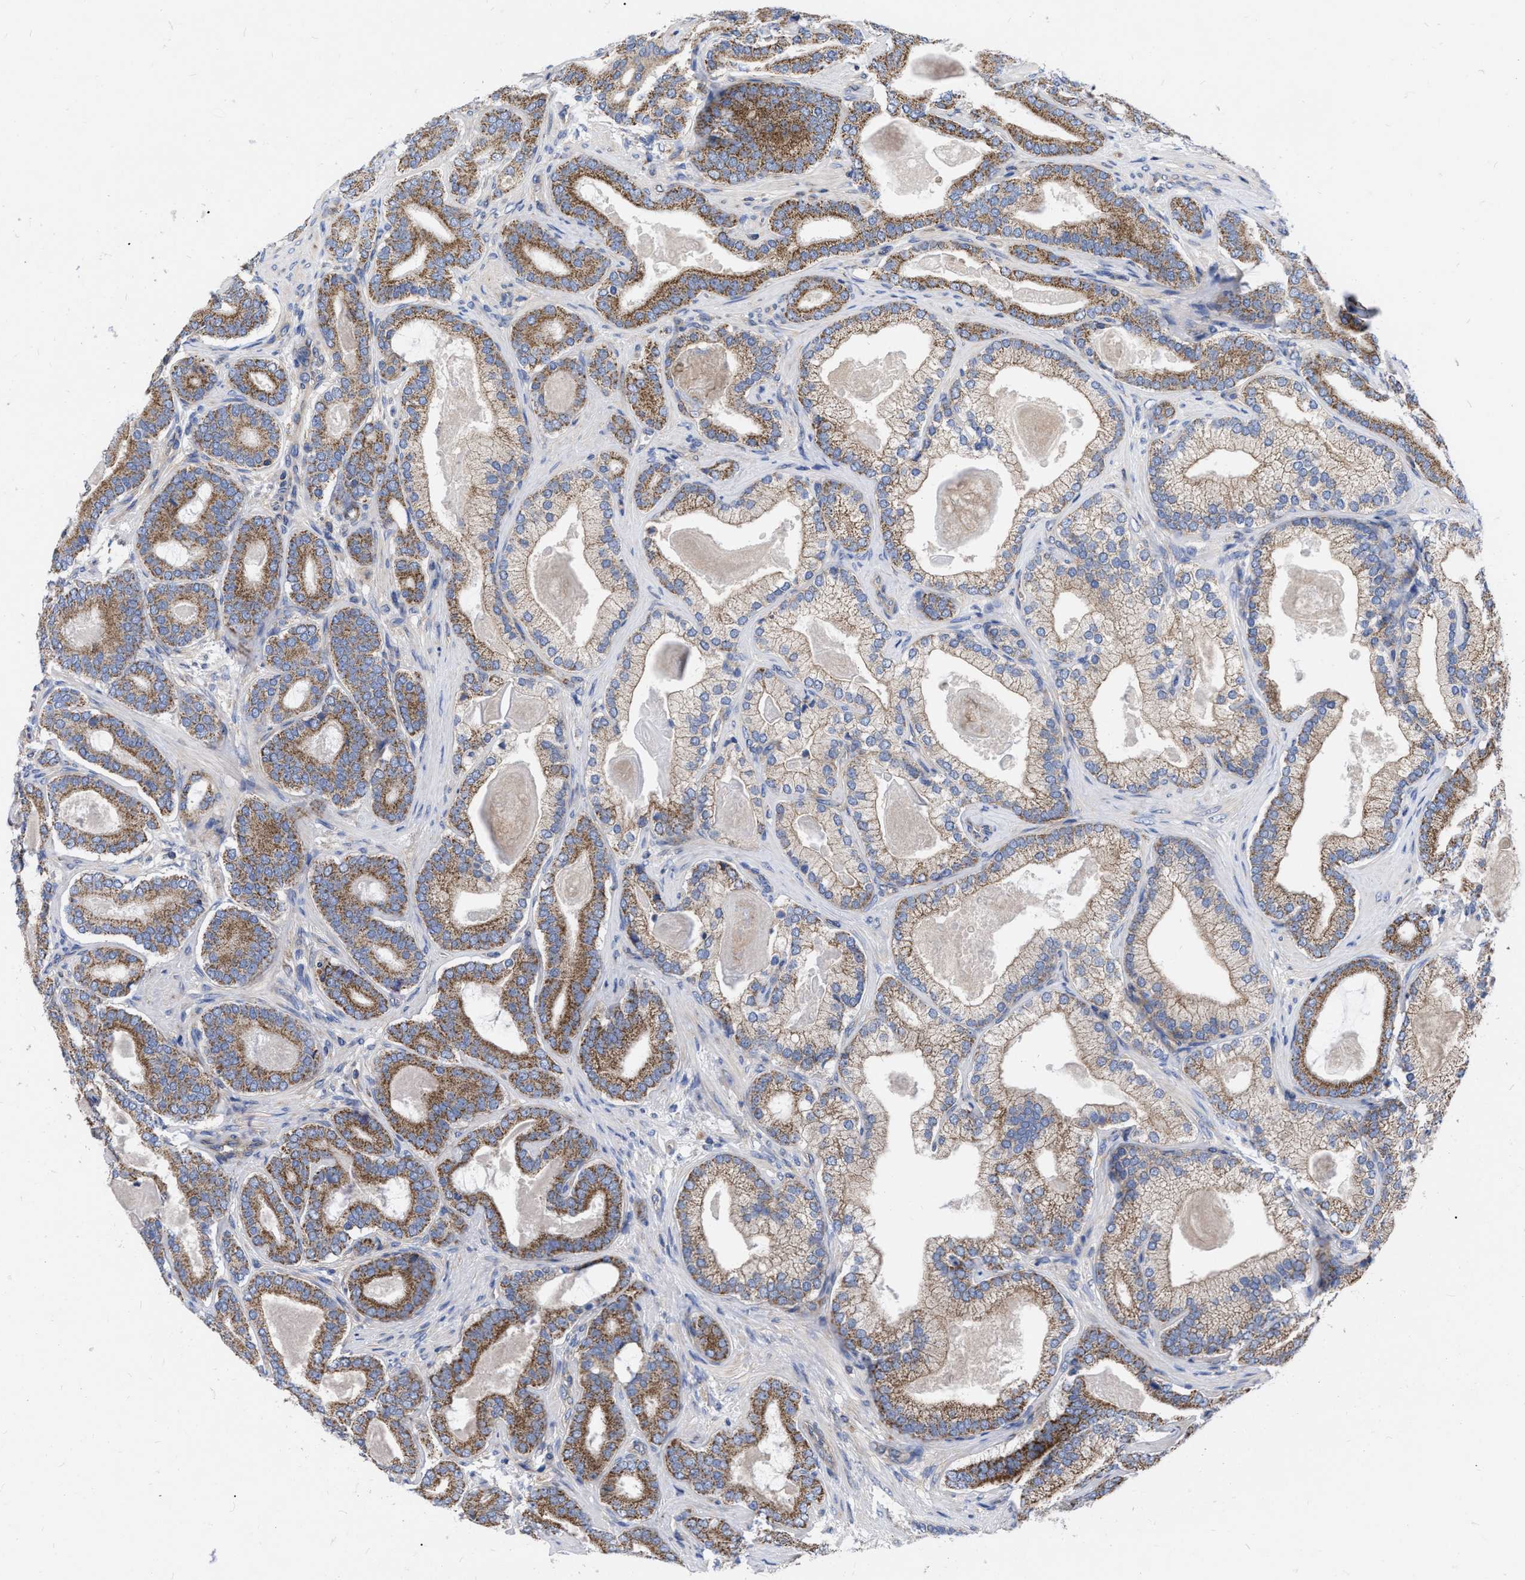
{"staining": {"intensity": "moderate", "quantity": ">75%", "location": "cytoplasmic/membranous"}, "tissue": "prostate cancer", "cell_type": "Tumor cells", "image_type": "cancer", "snomed": [{"axis": "morphology", "description": "Adenocarcinoma, High grade"}, {"axis": "topography", "description": "Prostate"}], "caption": "About >75% of tumor cells in prostate high-grade adenocarcinoma demonstrate moderate cytoplasmic/membranous protein positivity as visualized by brown immunohistochemical staining.", "gene": "CDKN2C", "patient": {"sex": "male", "age": 60}}